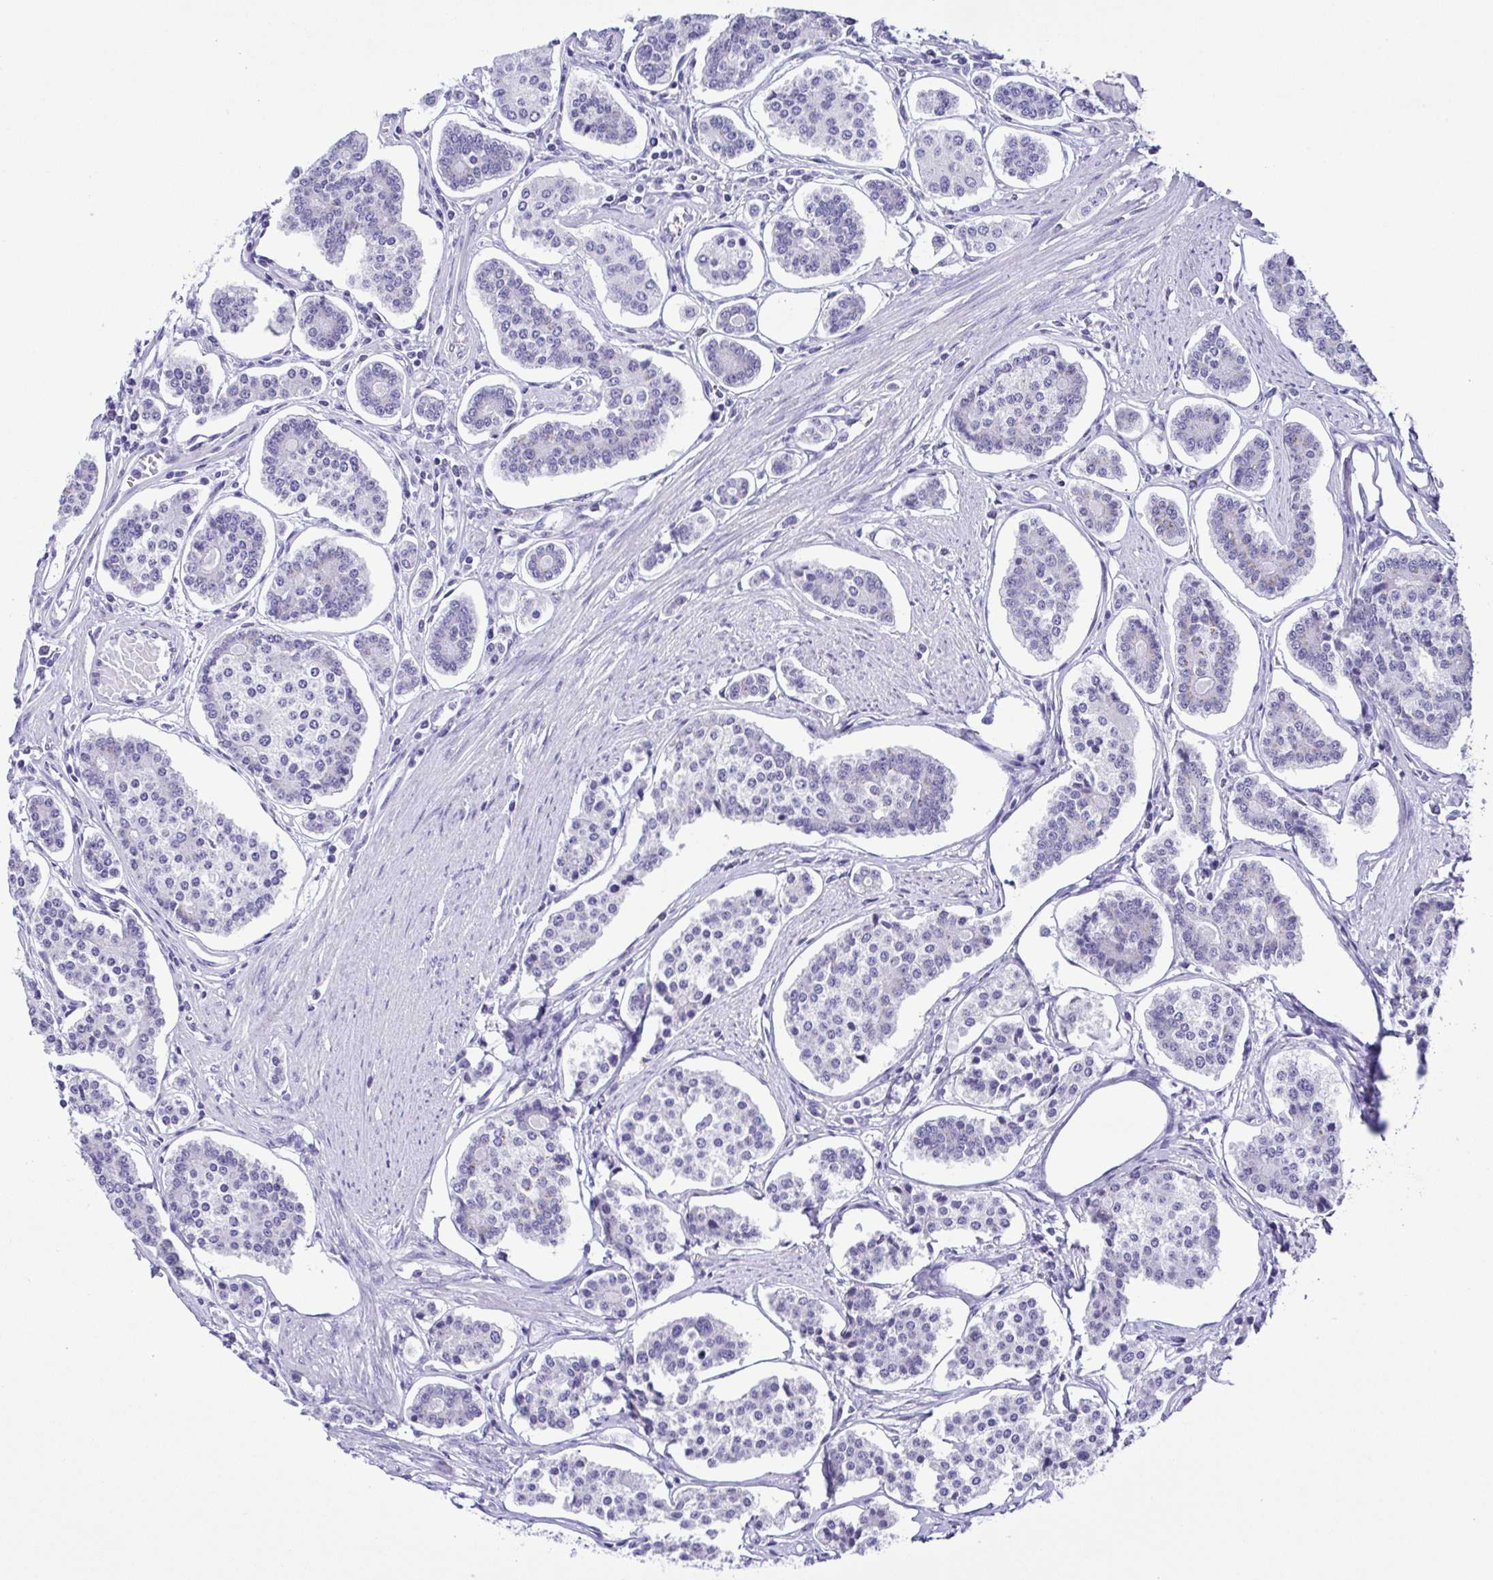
{"staining": {"intensity": "negative", "quantity": "none", "location": "none"}, "tissue": "carcinoid", "cell_type": "Tumor cells", "image_type": "cancer", "snomed": [{"axis": "morphology", "description": "Carcinoid, malignant, NOS"}, {"axis": "topography", "description": "Small intestine"}], "caption": "Tumor cells are negative for protein expression in human carcinoid.", "gene": "PAK3", "patient": {"sex": "female", "age": 65}}